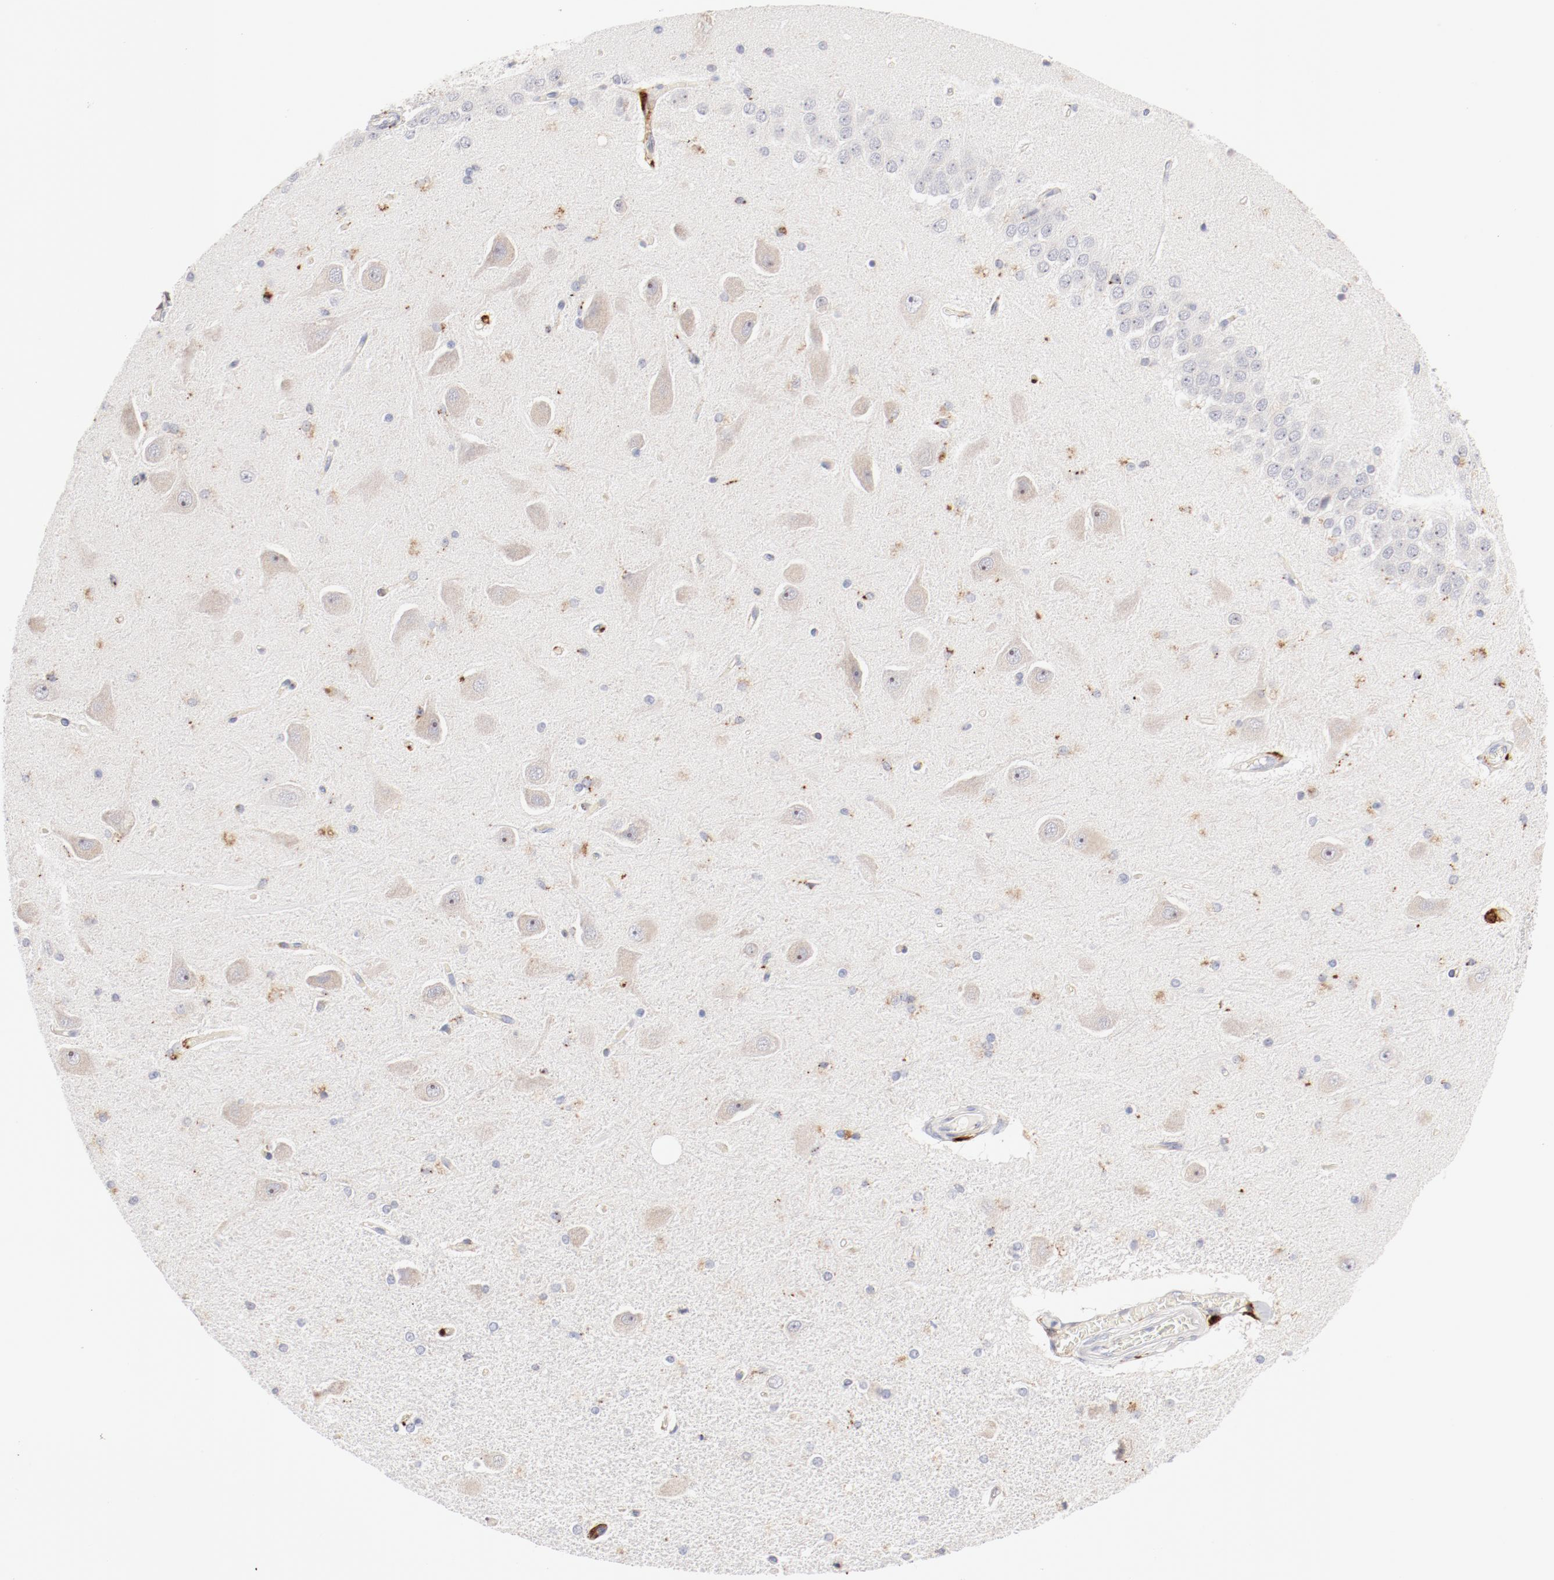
{"staining": {"intensity": "negative", "quantity": "none", "location": "none"}, "tissue": "hippocampus", "cell_type": "Glial cells", "image_type": "normal", "snomed": [{"axis": "morphology", "description": "Normal tissue, NOS"}, {"axis": "topography", "description": "Hippocampus"}], "caption": "This is a photomicrograph of immunohistochemistry staining of normal hippocampus, which shows no positivity in glial cells. The staining is performed using DAB brown chromogen with nuclei counter-stained in using hematoxylin.", "gene": "CTSH", "patient": {"sex": "female", "age": 54}}